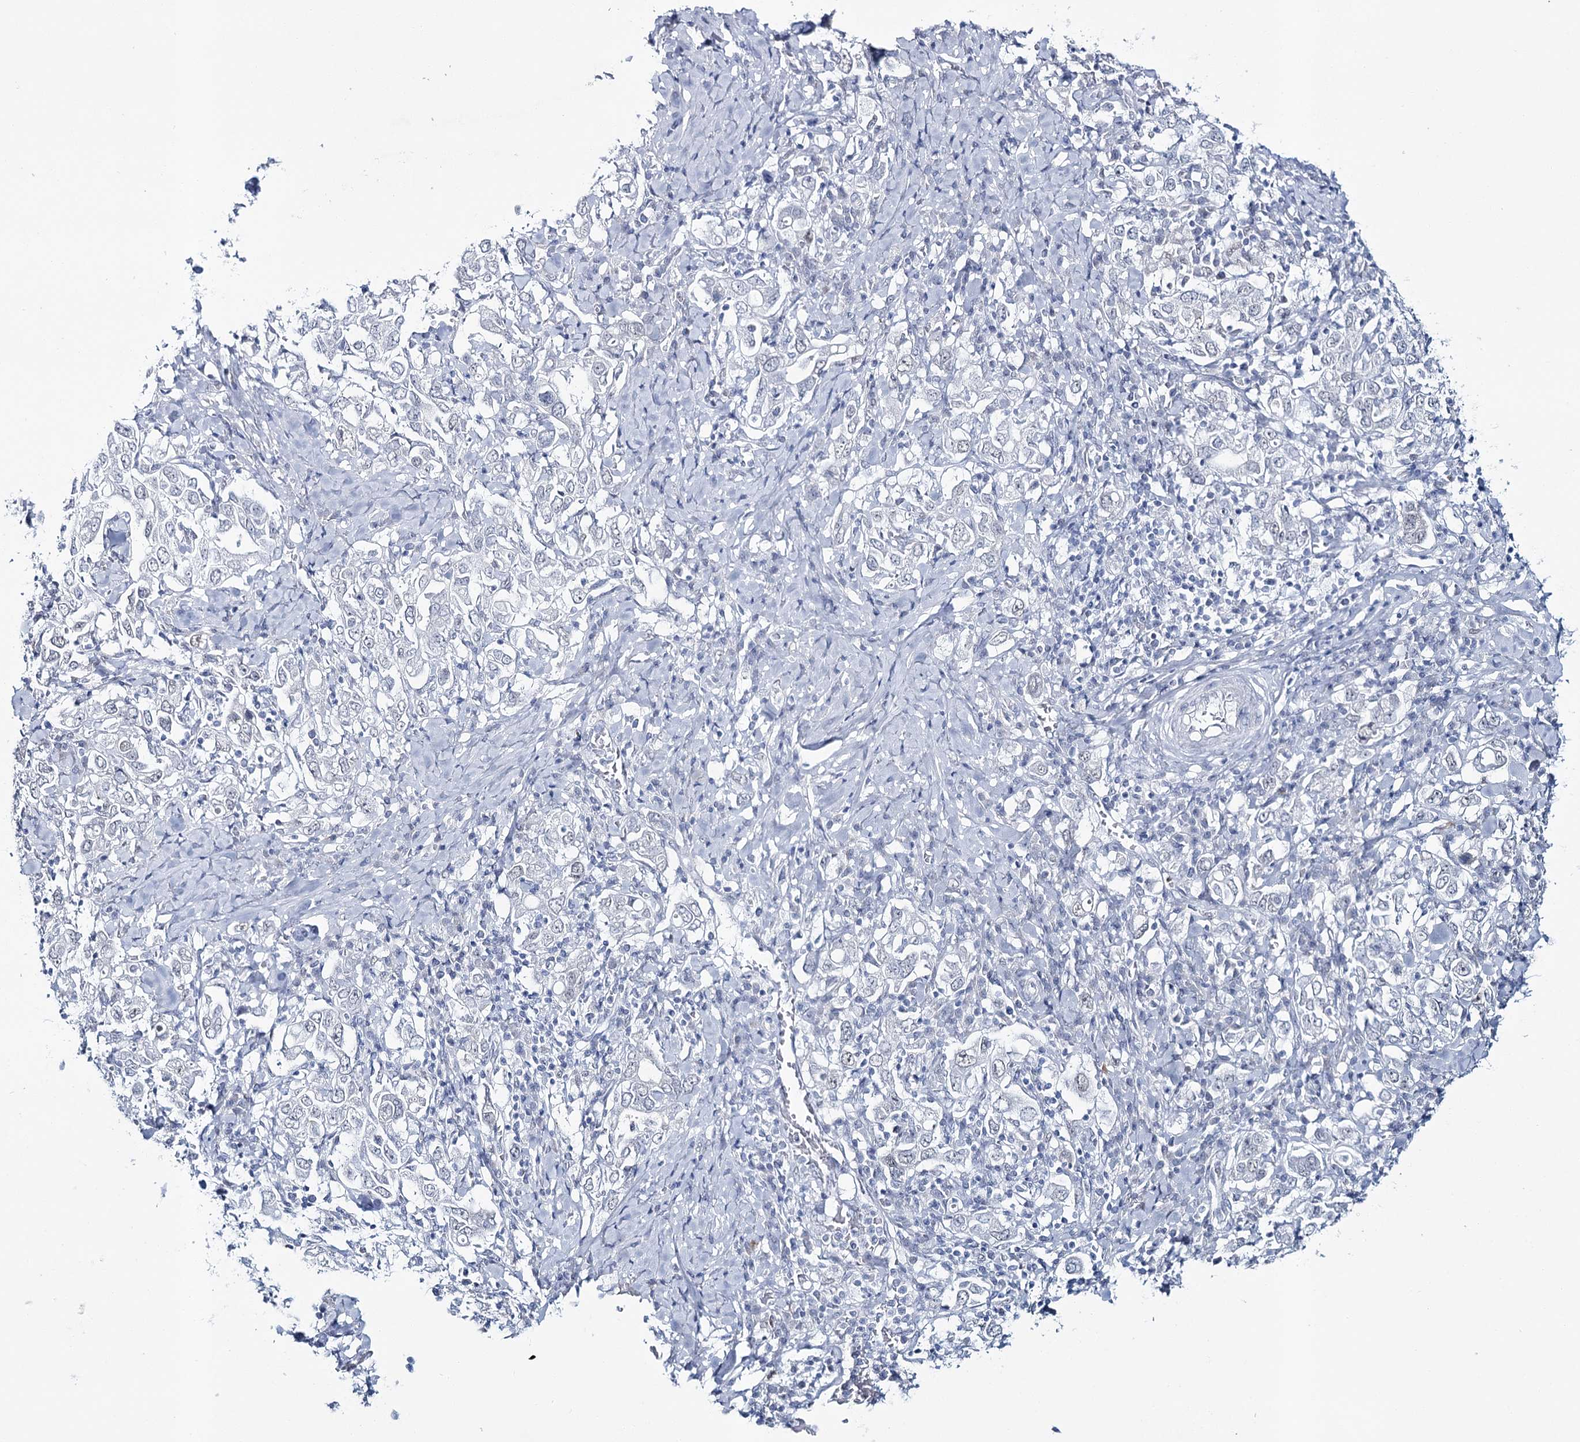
{"staining": {"intensity": "negative", "quantity": "none", "location": "none"}, "tissue": "stomach cancer", "cell_type": "Tumor cells", "image_type": "cancer", "snomed": [{"axis": "morphology", "description": "Adenocarcinoma, NOS"}, {"axis": "topography", "description": "Stomach, upper"}], "caption": "A photomicrograph of human stomach adenocarcinoma is negative for staining in tumor cells.", "gene": "ZC3H8", "patient": {"sex": "male", "age": 62}}